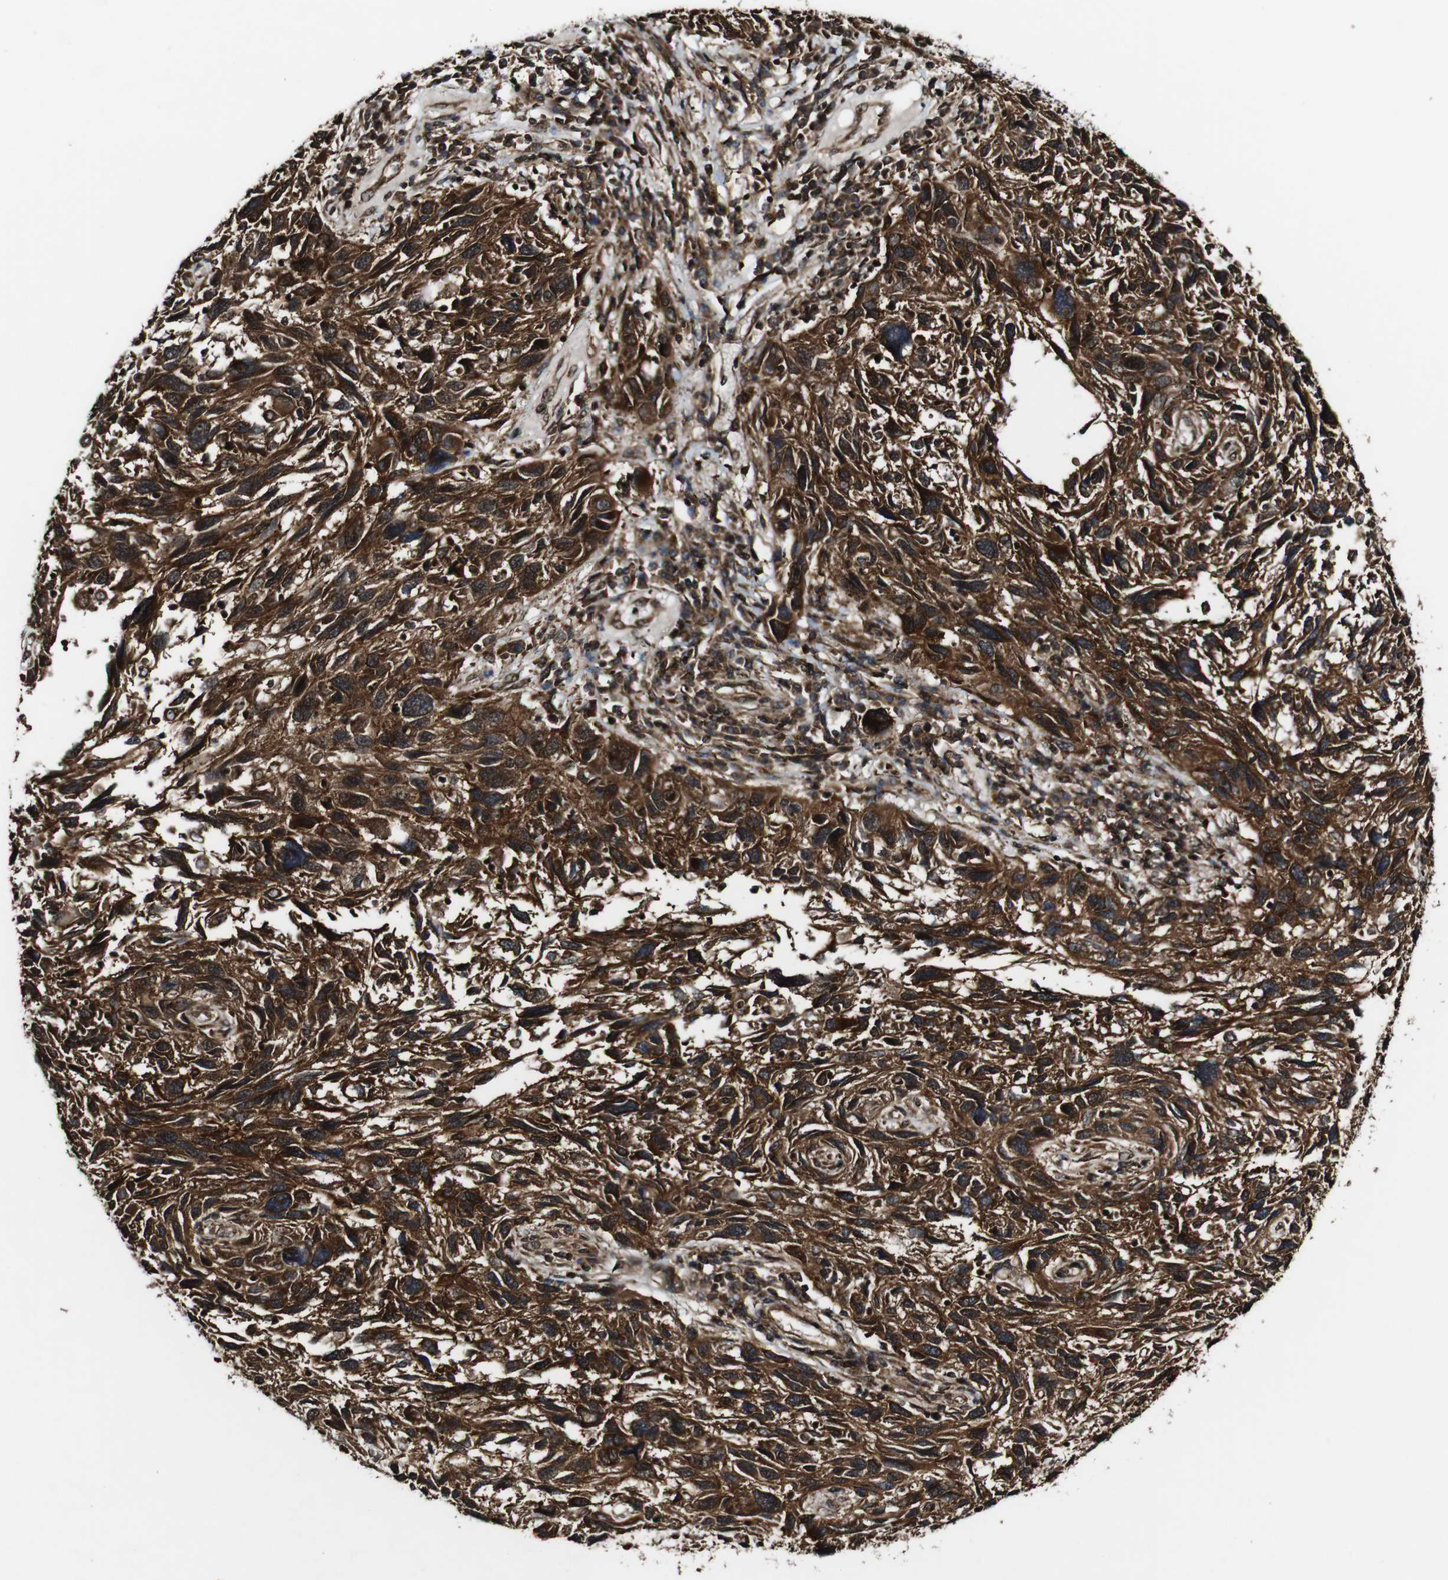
{"staining": {"intensity": "strong", "quantity": ">75%", "location": "cytoplasmic/membranous"}, "tissue": "melanoma", "cell_type": "Tumor cells", "image_type": "cancer", "snomed": [{"axis": "morphology", "description": "Malignant melanoma, NOS"}, {"axis": "topography", "description": "Skin"}], "caption": "DAB (3,3'-diaminobenzidine) immunohistochemical staining of human melanoma displays strong cytoplasmic/membranous protein positivity in approximately >75% of tumor cells.", "gene": "BTN3A3", "patient": {"sex": "female", "age": 82}}